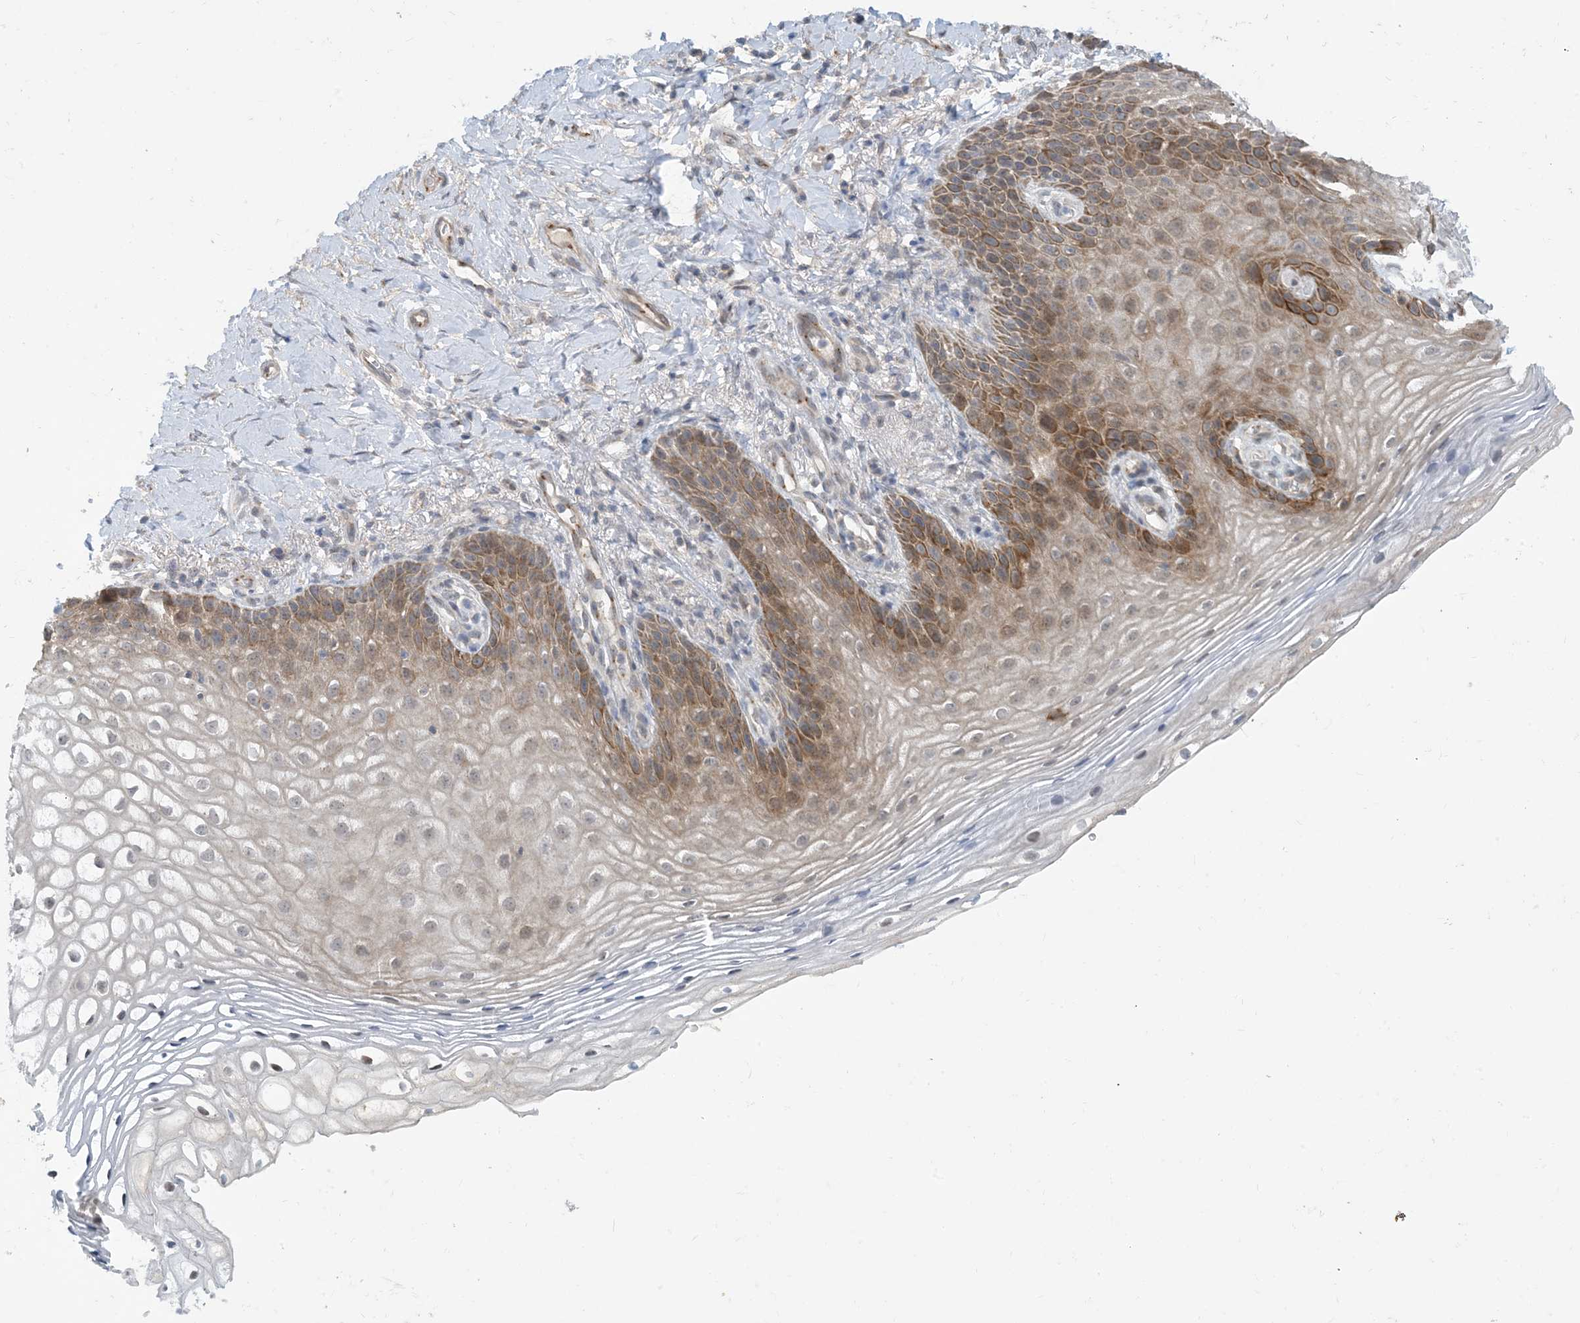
{"staining": {"intensity": "moderate", "quantity": "25%-75%", "location": "cytoplasmic/membranous"}, "tissue": "vagina", "cell_type": "Squamous epithelial cells", "image_type": "normal", "snomed": [{"axis": "morphology", "description": "Normal tissue, NOS"}, {"axis": "topography", "description": "Vagina"}], "caption": "Immunohistochemical staining of normal vagina reveals medium levels of moderate cytoplasmic/membranous expression in about 25%-75% of squamous epithelial cells. (DAB IHC with brightfield microscopy, high magnification).", "gene": "TINAG", "patient": {"sex": "female", "age": 60}}